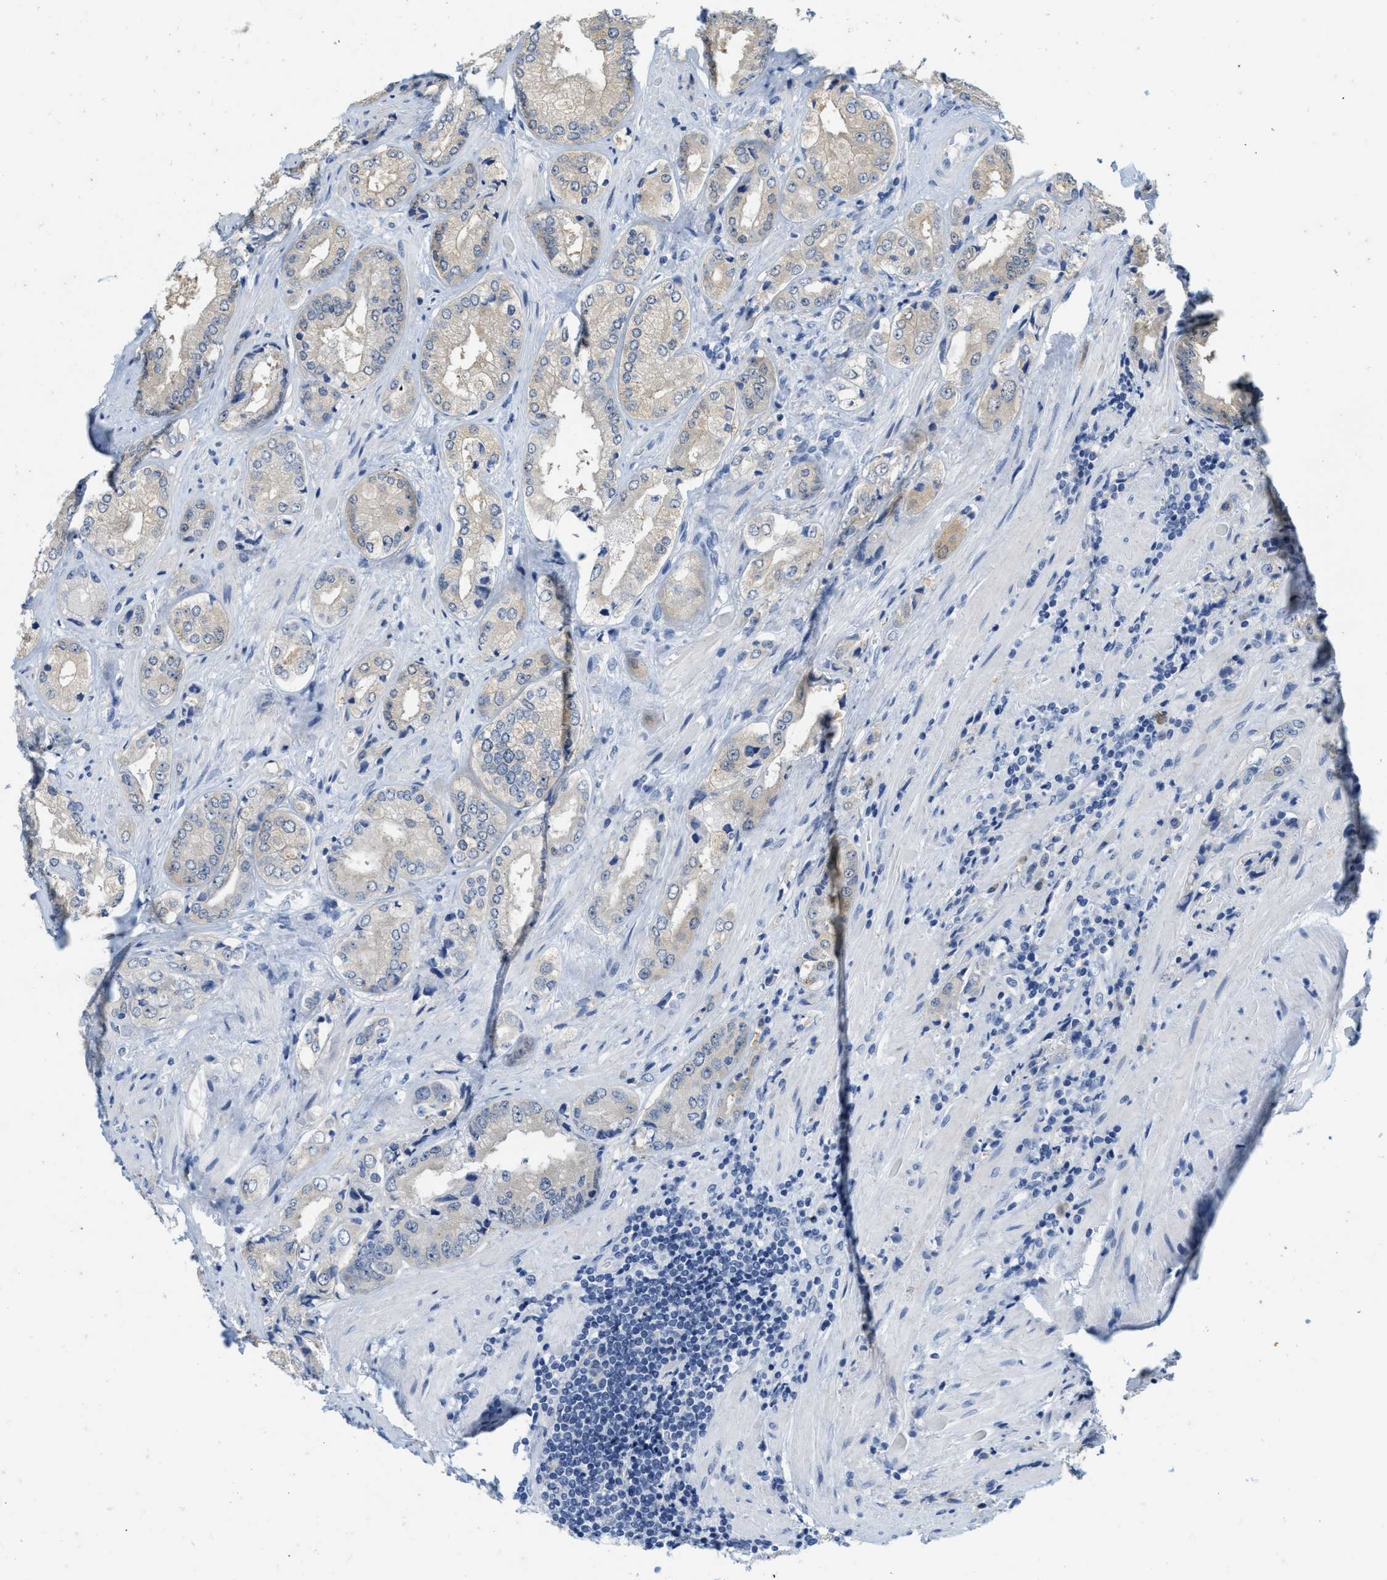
{"staining": {"intensity": "negative", "quantity": "none", "location": "none"}, "tissue": "prostate cancer", "cell_type": "Tumor cells", "image_type": "cancer", "snomed": [{"axis": "morphology", "description": "Adenocarcinoma, High grade"}, {"axis": "topography", "description": "Prostate"}], "caption": "Tumor cells are negative for brown protein staining in high-grade adenocarcinoma (prostate). (Brightfield microscopy of DAB immunohistochemistry at high magnification).", "gene": "ABCB11", "patient": {"sex": "male", "age": 61}}